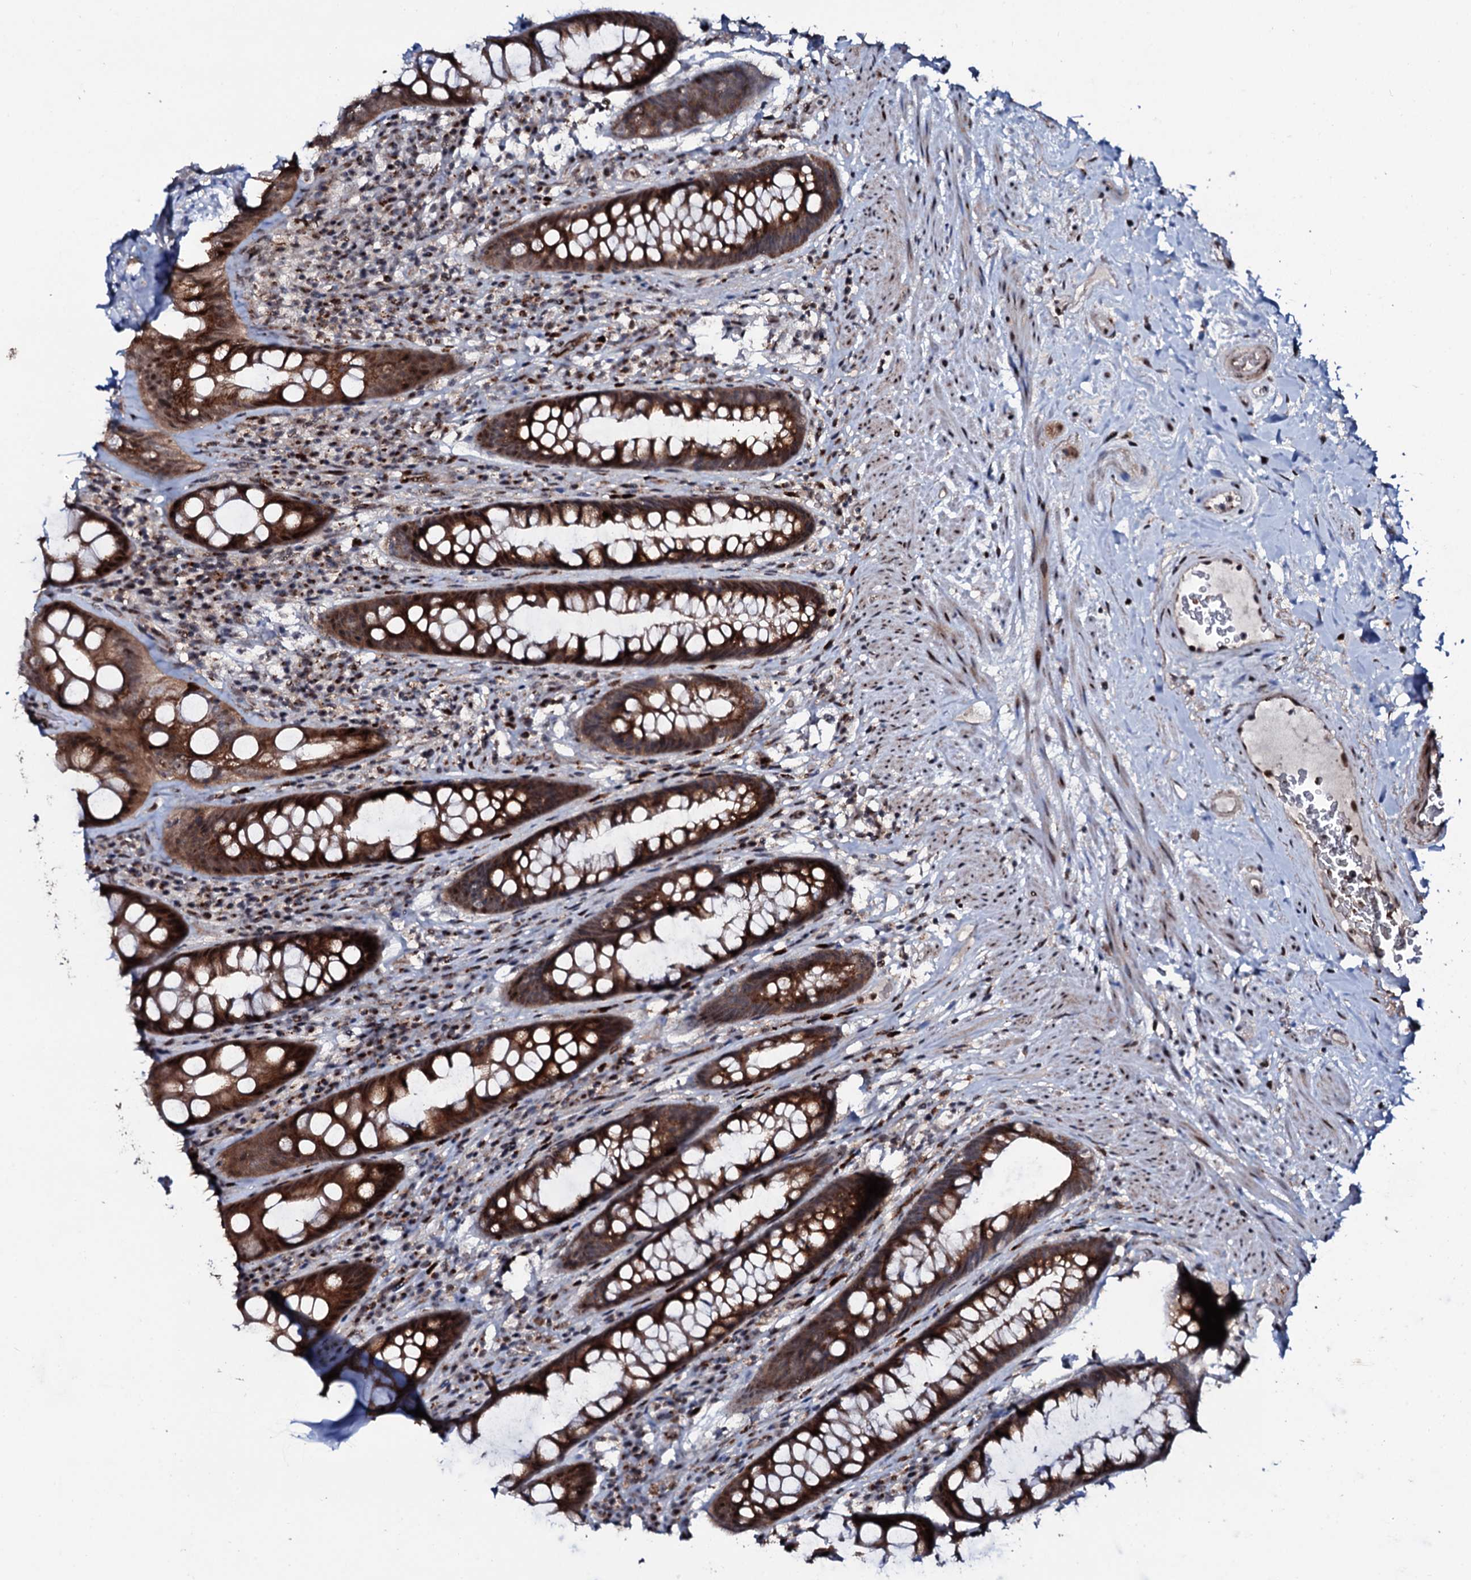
{"staining": {"intensity": "strong", "quantity": ">75%", "location": "cytoplasmic/membranous"}, "tissue": "rectum", "cell_type": "Glandular cells", "image_type": "normal", "snomed": [{"axis": "morphology", "description": "Normal tissue, NOS"}, {"axis": "topography", "description": "Rectum"}], "caption": "Immunohistochemistry (DAB (3,3'-diaminobenzidine)) staining of normal human rectum exhibits strong cytoplasmic/membranous protein expression in approximately >75% of glandular cells. (brown staining indicates protein expression, while blue staining denotes nuclei).", "gene": "COG6", "patient": {"sex": "male", "age": 74}}